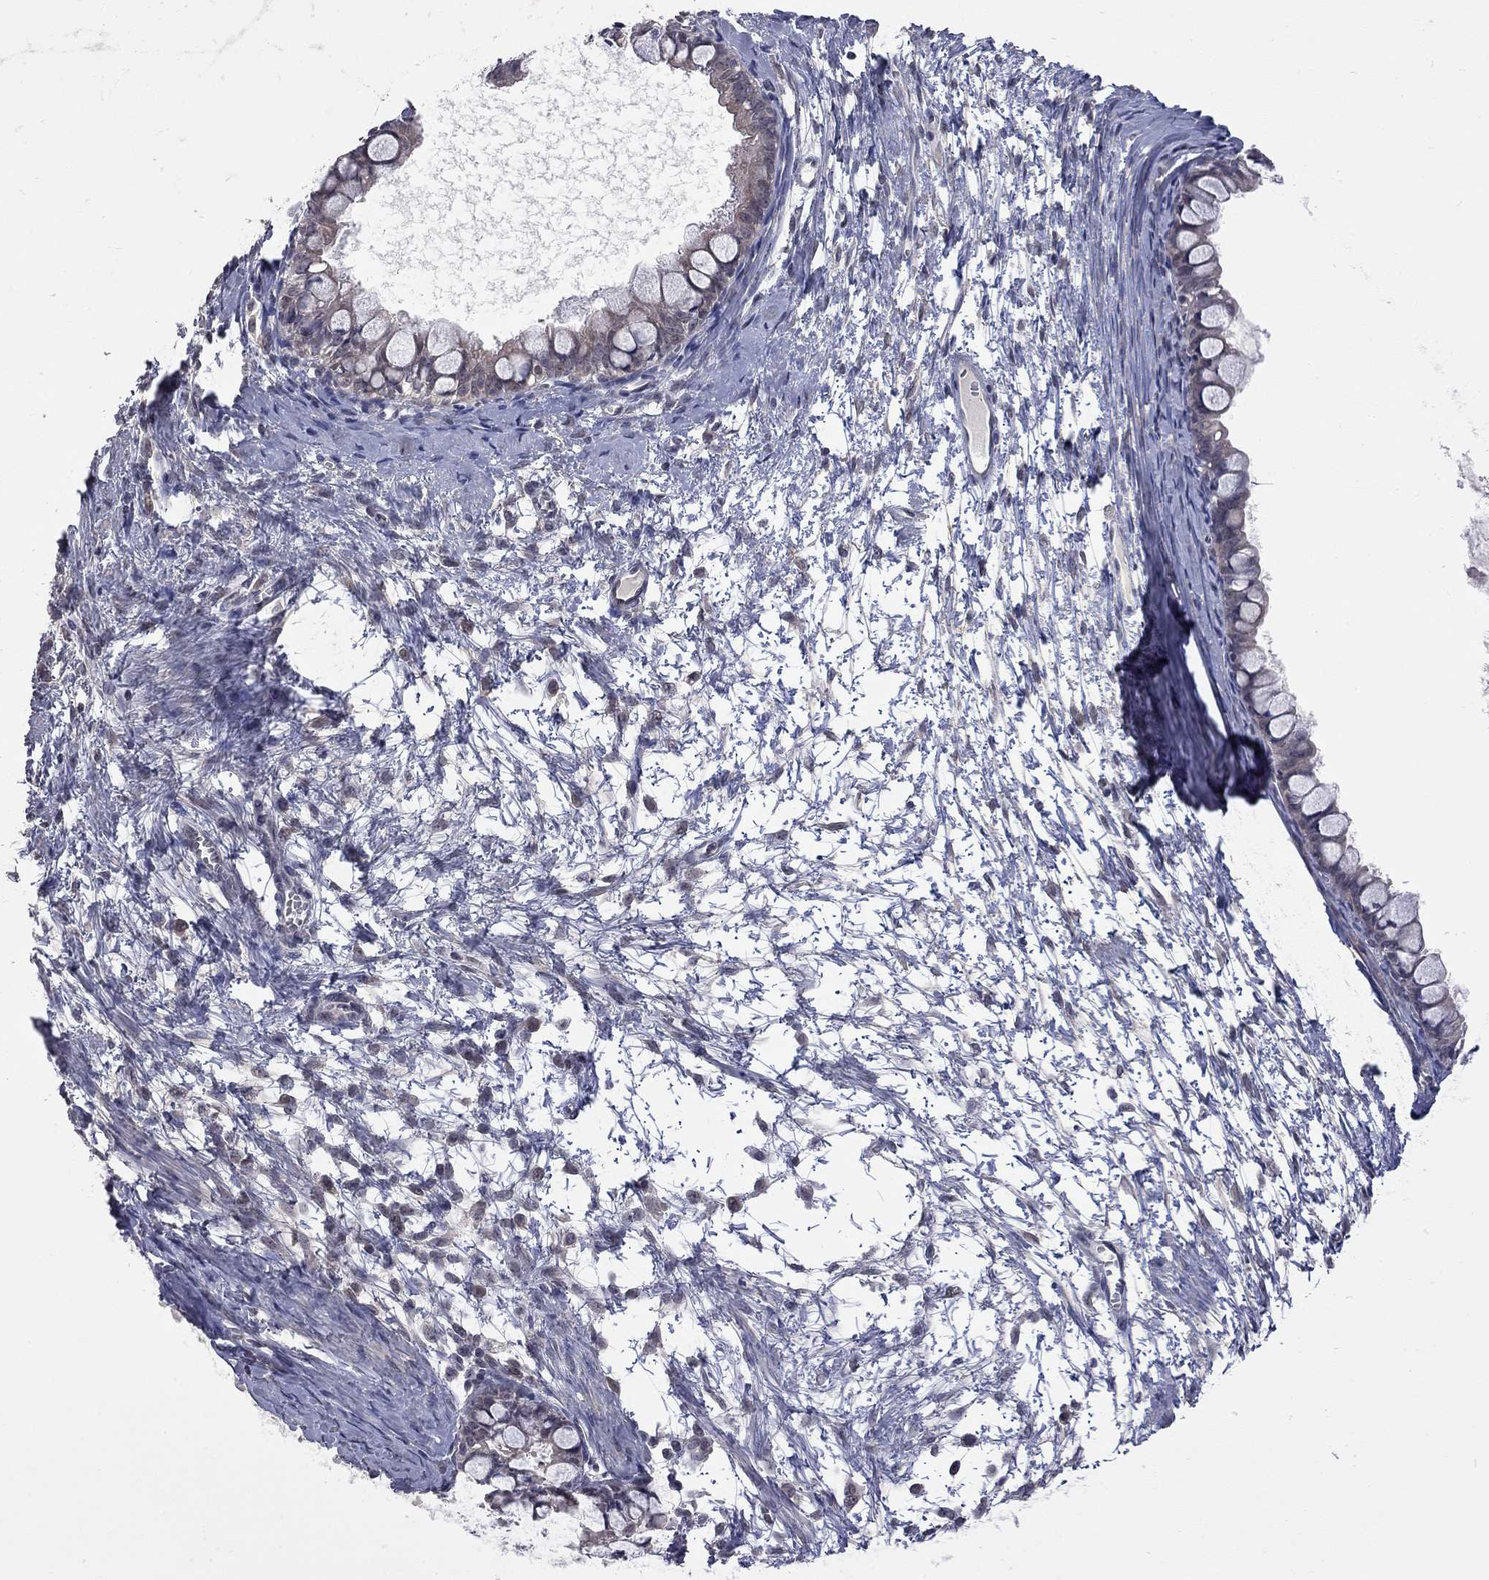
{"staining": {"intensity": "negative", "quantity": "none", "location": "none"}, "tissue": "ovarian cancer", "cell_type": "Tumor cells", "image_type": "cancer", "snomed": [{"axis": "morphology", "description": "Cystadenocarcinoma, mucinous, NOS"}, {"axis": "topography", "description": "Ovary"}], "caption": "Immunohistochemistry (IHC) histopathology image of neoplastic tissue: human ovarian mucinous cystadenocarcinoma stained with DAB (3,3'-diaminobenzidine) shows no significant protein staining in tumor cells. Brightfield microscopy of IHC stained with DAB (brown) and hematoxylin (blue), captured at high magnification.", "gene": "FABP12", "patient": {"sex": "female", "age": 63}}